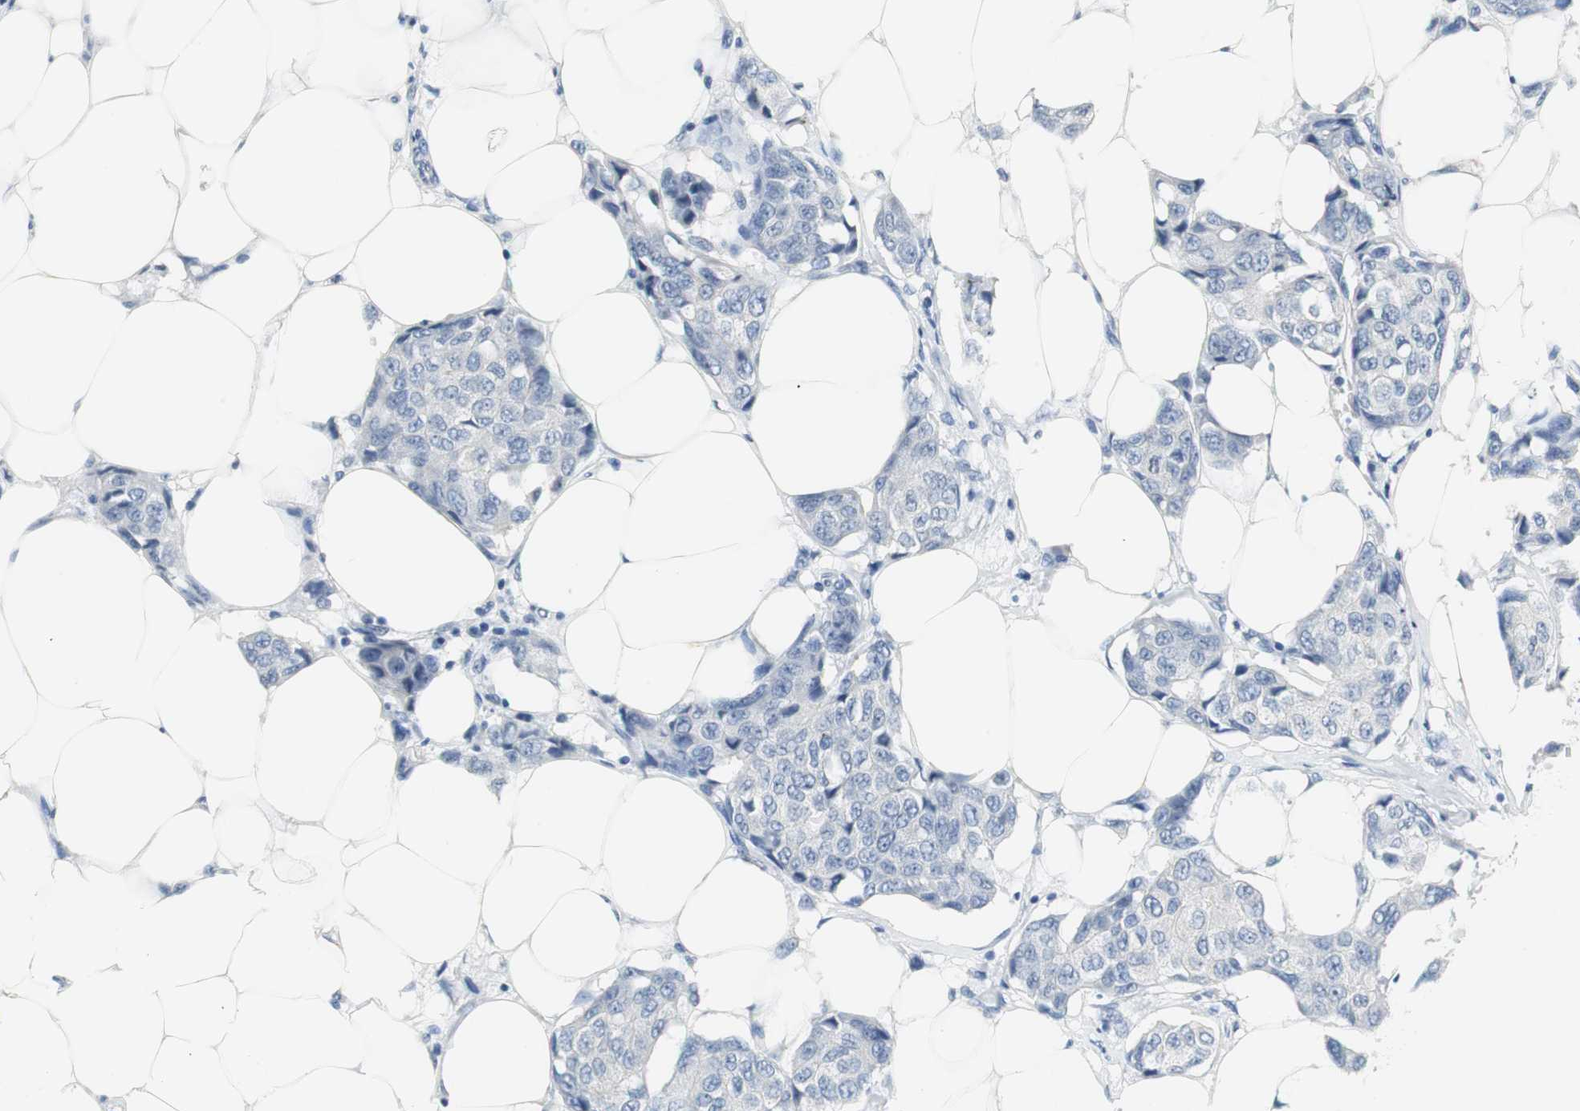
{"staining": {"intensity": "negative", "quantity": "none", "location": "none"}, "tissue": "breast cancer", "cell_type": "Tumor cells", "image_type": "cancer", "snomed": [{"axis": "morphology", "description": "Duct carcinoma"}, {"axis": "topography", "description": "Breast"}], "caption": "Breast infiltrating ductal carcinoma was stained to show a protein in brown. There is no significant expression in tumor cells. Nuclei are stained in blue.", "gene": "MUC7", "patient": {"sex": "female", "age": 80}}